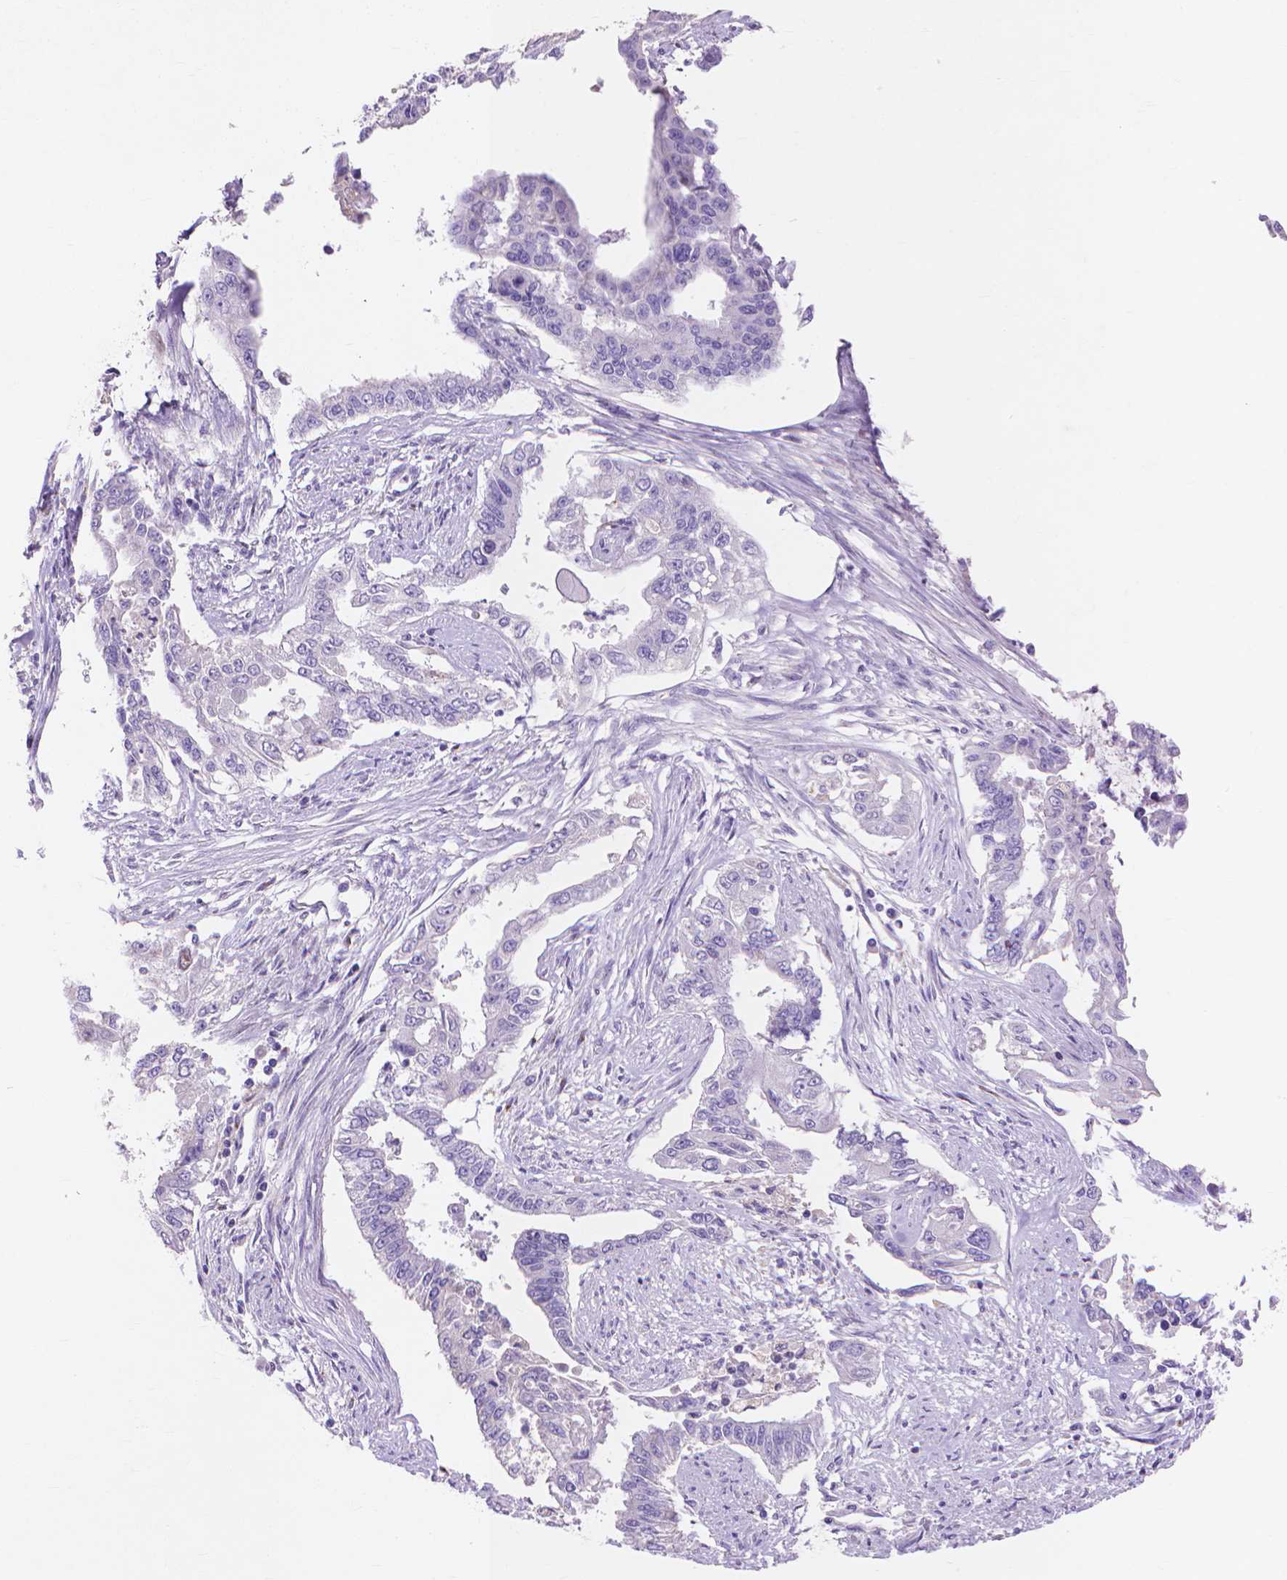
{"staining": {"intensity": "negative", "quantity": "none", "location": "none"}, "tissue": "endometrial cancer", "cell_type": "Tumor cells", "image_type": "cancer", "snomed": [{"axis": "morphology", "description": "Adenocarcinoma, NOS"}, {"axis": "topography", "description": "Uterus"}], "caption": "High magnification brightfield microscopy of endometrial adenocarcinoma stained with DAB (3,3'-diaminobenzidine) (brown) and counterstained with hematoxylin (blue): tumor cells show no significant expression.", "gene": "MMP11", "patient": {"sex": "female", "age": 59}}